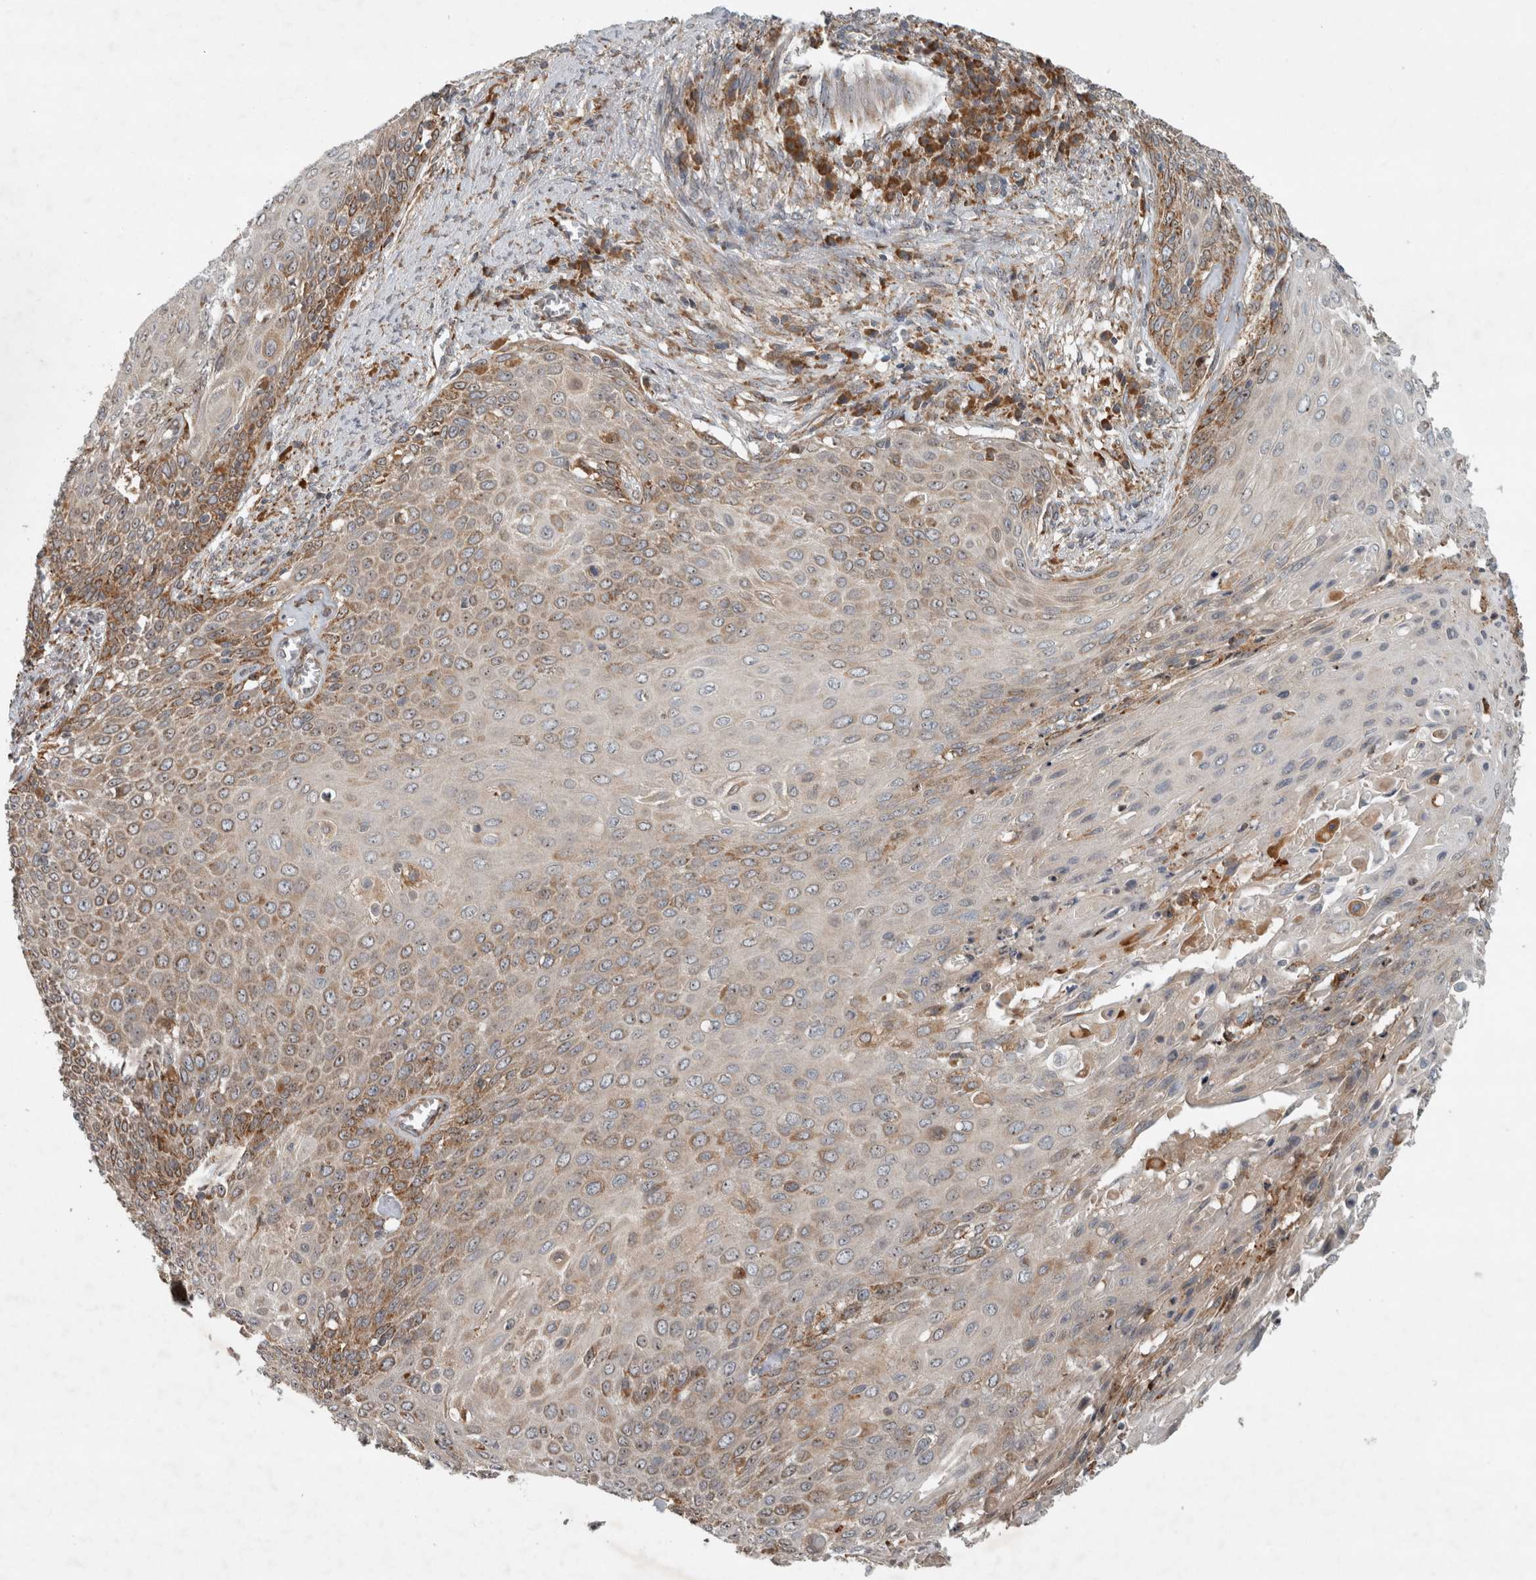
{"staining": {"intensity": "moderate", "quantity": "<25%", "location": "cytoplasmic/membranous"}, "tissue": "cervical cancer", "cell_type": "Tumor cells", "image_type": "cancer", "snomed": [{"axis": "morphology", "description": "Squamous cell carcinoma, NOS"}, {"axis": "topography", "description": "Cervix"}], "caption": "About <25% of tumor cells in cervical squamous cell carcinoma exhibit moderate cytoplasmic/membranous protein expression as visualized by brown immunohistochemical staining.", "gene": "GPR137B", "patient": {"sex": "female", "age": 39}}